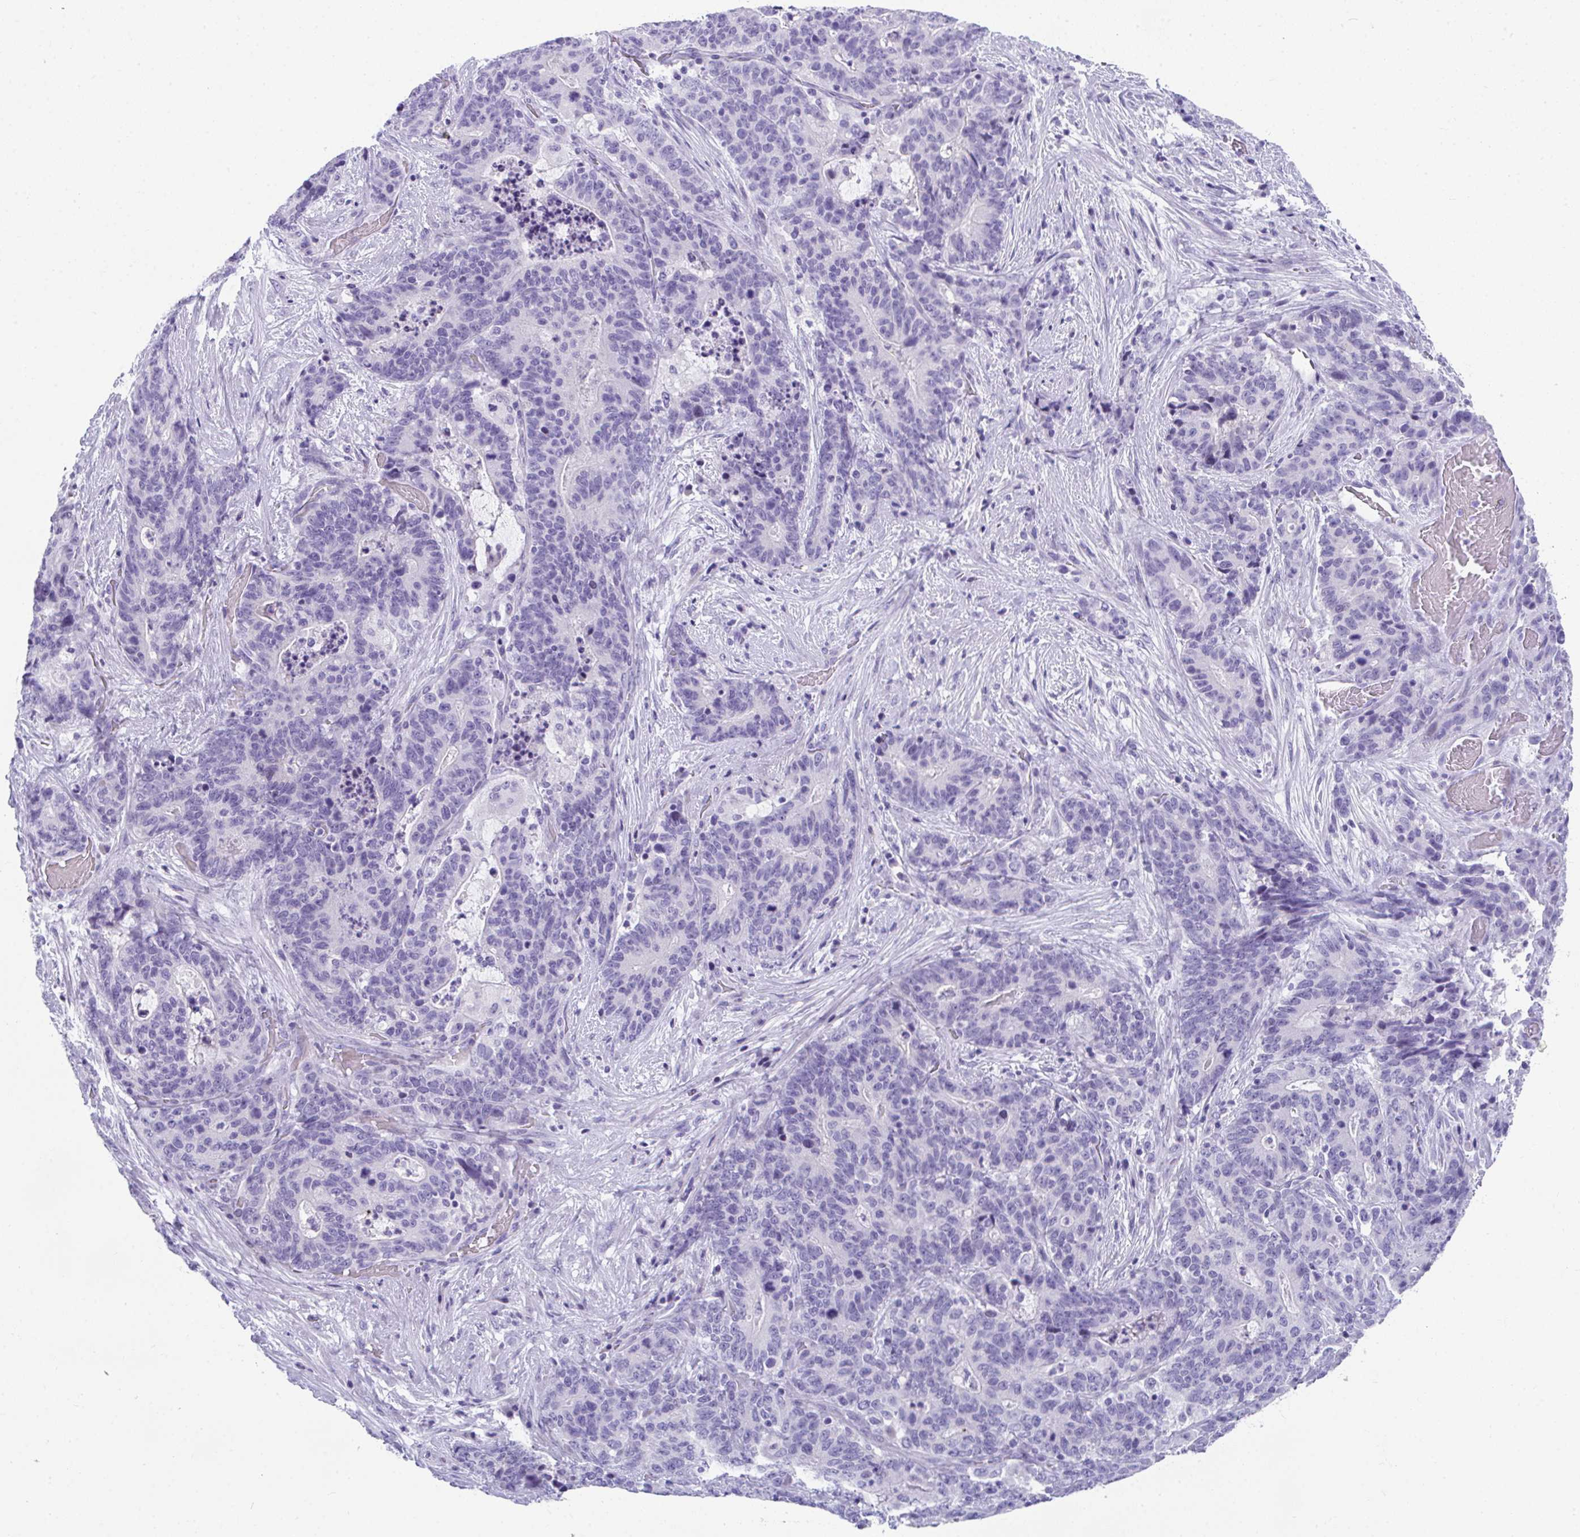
{"staining": {"intensity": "negative", "quantity": "none", "location": "none"}, "tissue": "stomach cancer", "cell_type": "Tumor cells", "image_type": "cancer", "snomed": [{"axis": "morphology", "description": "Normal tissue, NOS"}, {"axis": "morphology", "description": "Adenocarcinoma, NOS"}, {"axis": "topography", "description": "Stomach"}], "caption": "An IHC image of adenocarcinoma (stomach) is shown. There is no staining in tumor cells of adenocarcinoma (stomach).", "gene": "TTC30B", "patient": {"sex": "female", "age": 64}}